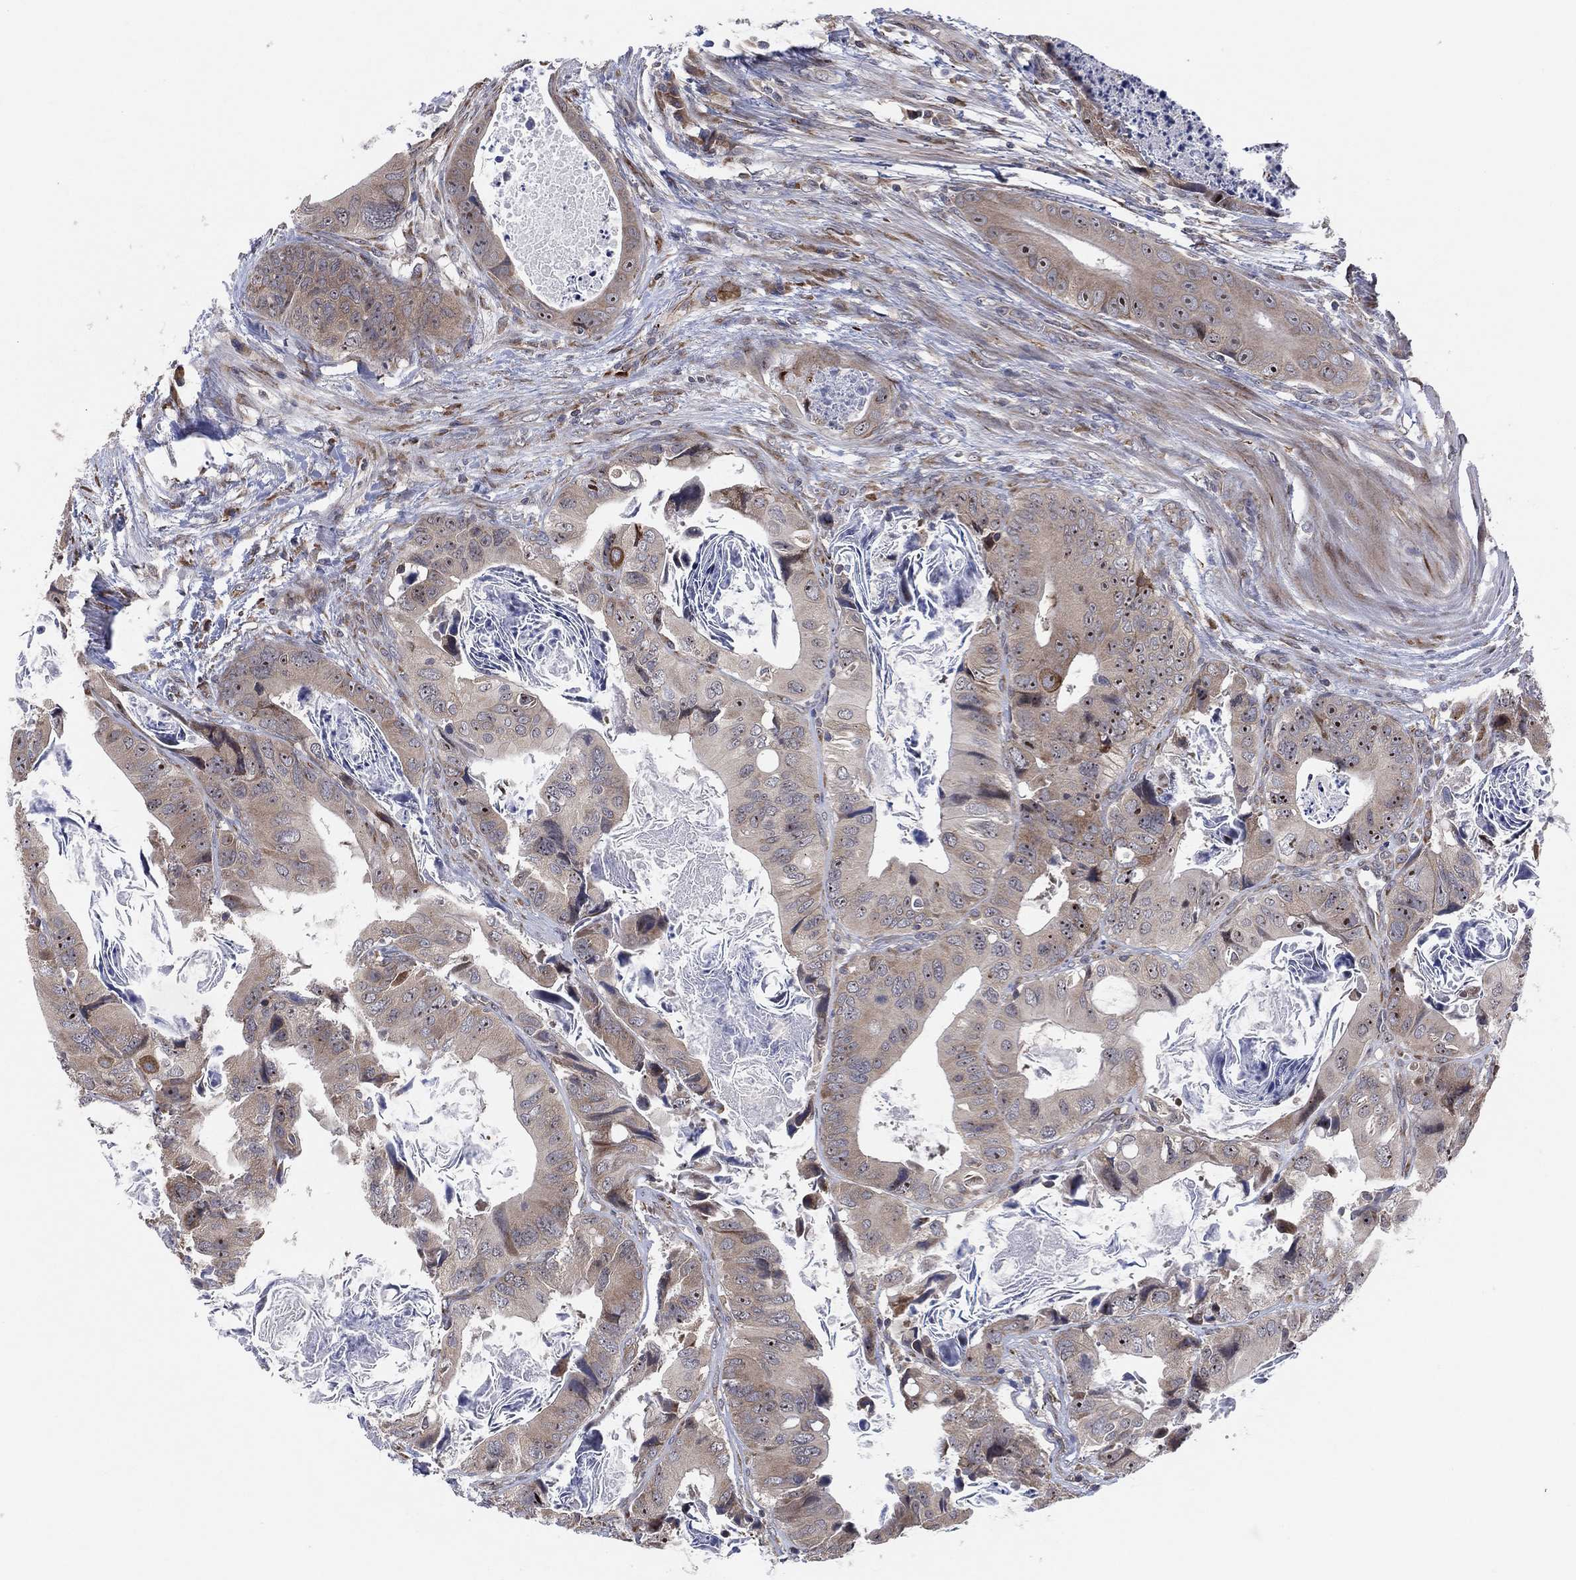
{"staining": {"intensity": "weak", "quantity": "<25%", "location": "cytoplasmic/membranous"}, "tissue": "colorectal cancer", "cell_type": "Tumor cells", "image_type": "cancer", "snomed": [{"axis": "morphology", "description": "Adenocarcinoma, NOS"}, {"axis": "topography", "description": "Rectum"}], "caption": "This image is of colorectal cancer stained with immunohistochemistry (IHC) to label a protein in brown with the nuclei are counter-stained blue. There is no positivity in tumor cells. Nuclei are stained in blue.", "gene": "FAM104A", "patient": {"sex": "male", "age": 64}}